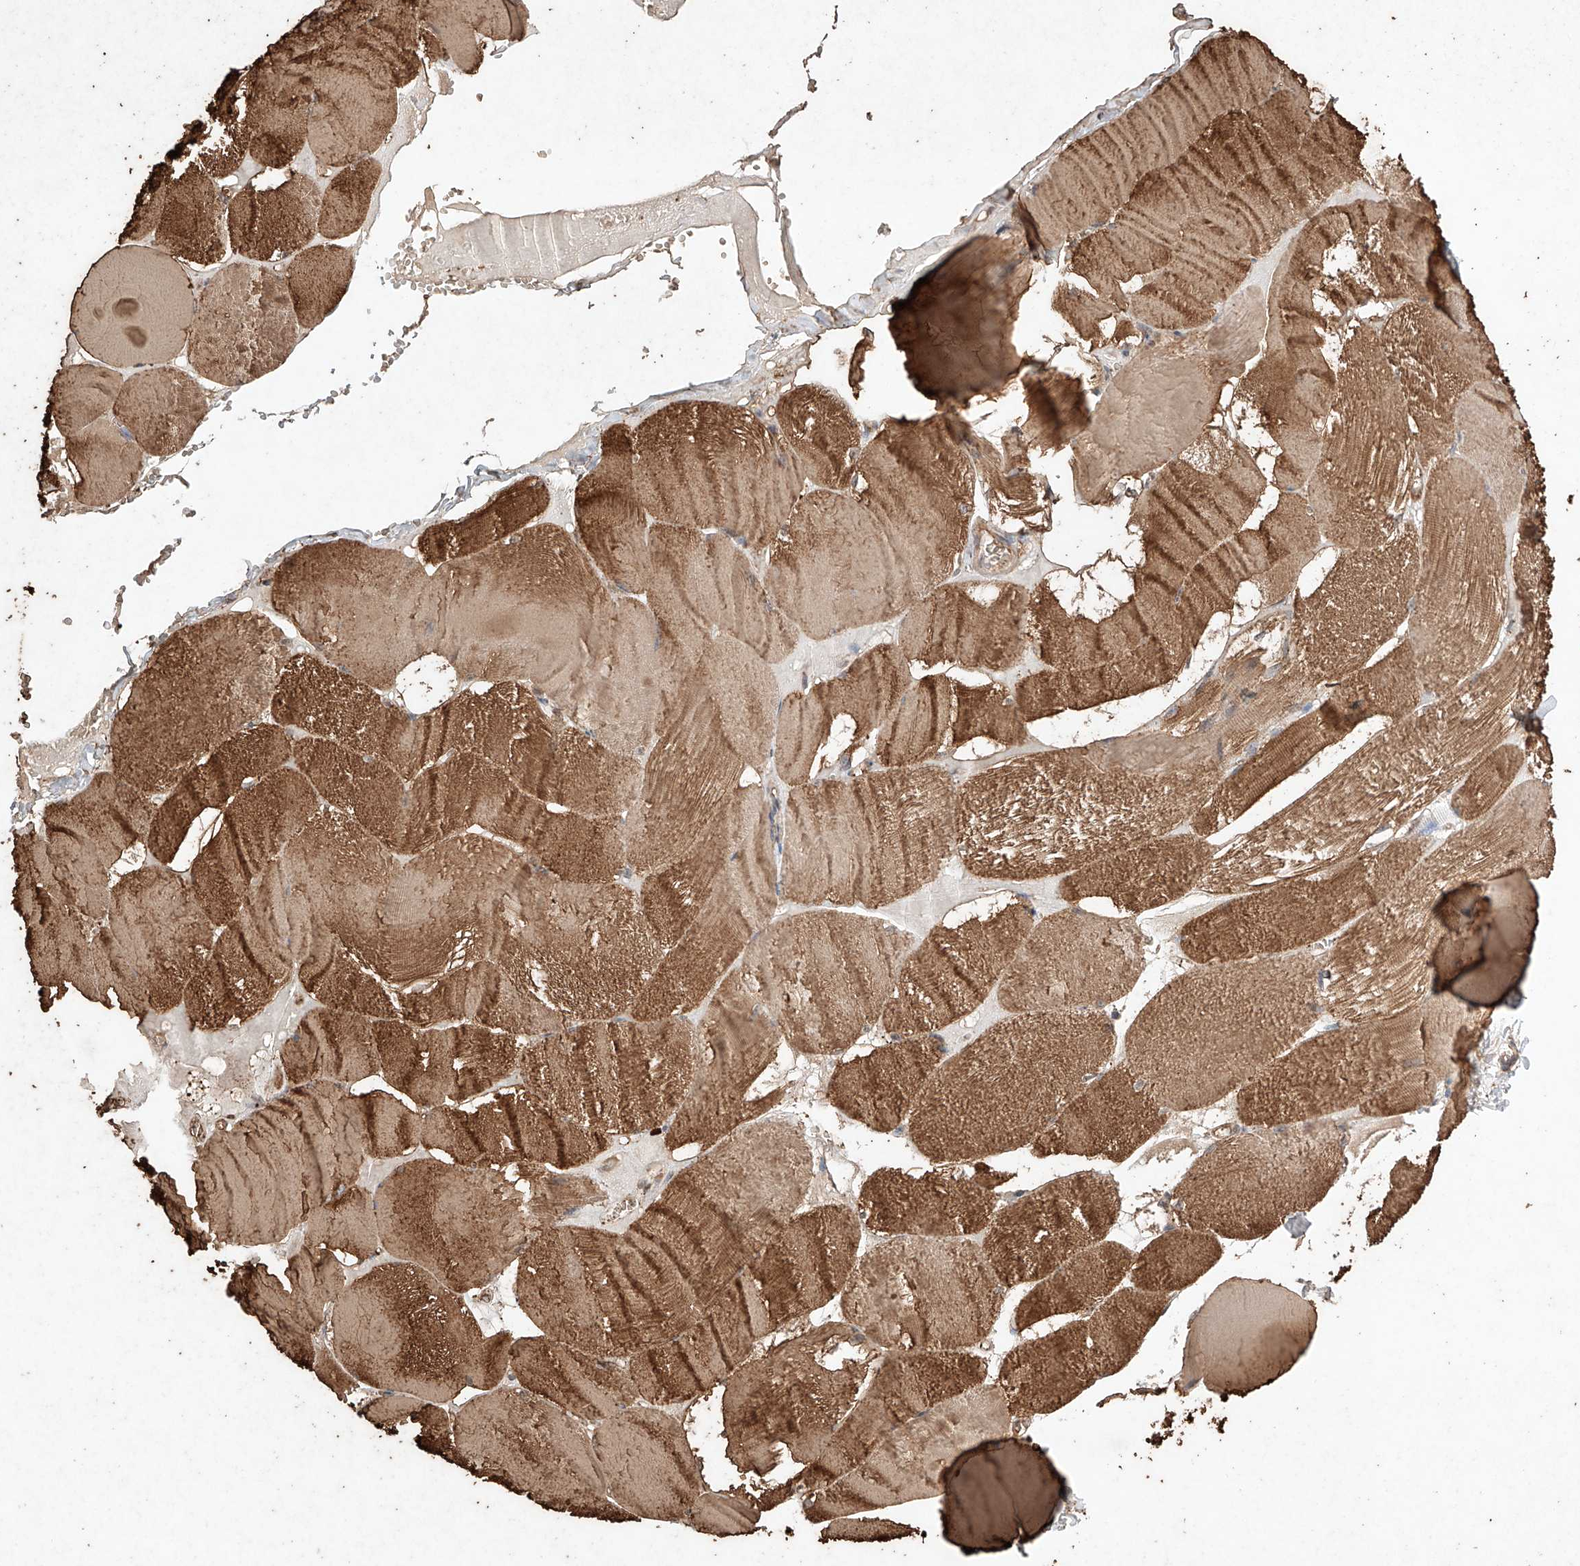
{"staining": {"intensity": "strong", "quantity": ">75%", "location": "cytoplasmic/membranous"}, "tissue": "skeletal muscle", "cell_type": "Myocytes", "image_type": "normal", "snomed": [{"axis": "morphology", "description": "Normal tissue, NOS"}, {"axis": "morphology", "description": "Basal cell carcinoma"}, {"axis": "topography", "description": "Skeletal muscle"}], "caption": "High-magnification brightfield microscopy of benign skeletal muscle stained with DAB (brown) and counterstained with hematoxylin (blue). myocytes exhibit strong cytoplasmic/membranous positivity is seen in about>75% of cells.", "gene": "M6PR", "patient": {"sex": "female", "age": 64}}